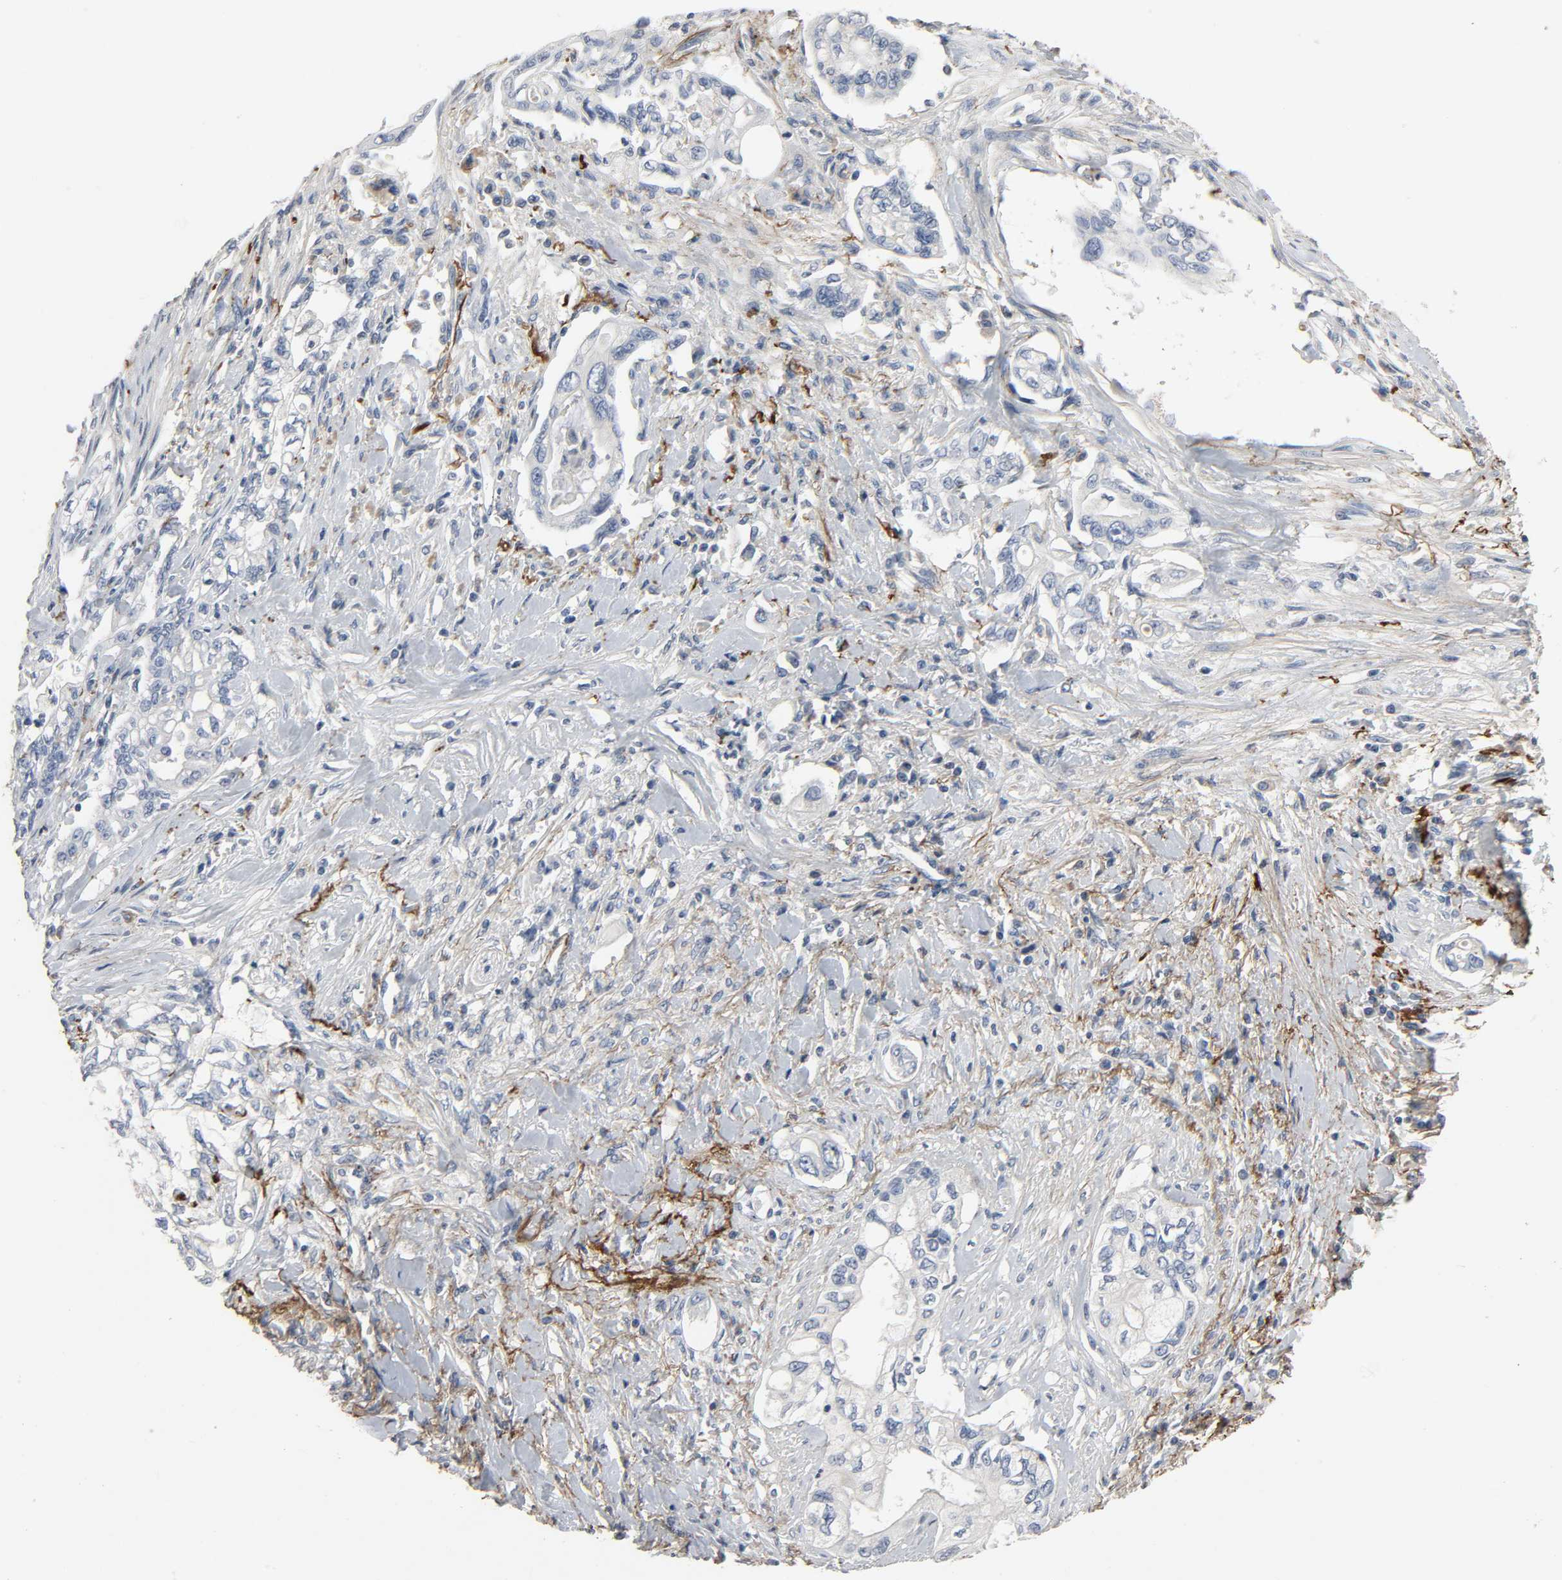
{"staining": {"intensity": "negative", "quantity": "none", "location": "none"}, "tissue": "pancreatic cancer", "cell_type": "Tumor cells", "image_type": "cancer", "snomed": [{"axis": "morphology", "description": "Normal tissue, NOS"}, {"axis": "topography", "description": "Pancreas"}], "caption": "Immunohistochemistry (IHC) of pancreatic cancer displays no staining in tumor cells.", "gene": "FBLN5", "patient": {"sex": "male", "age": 42}}